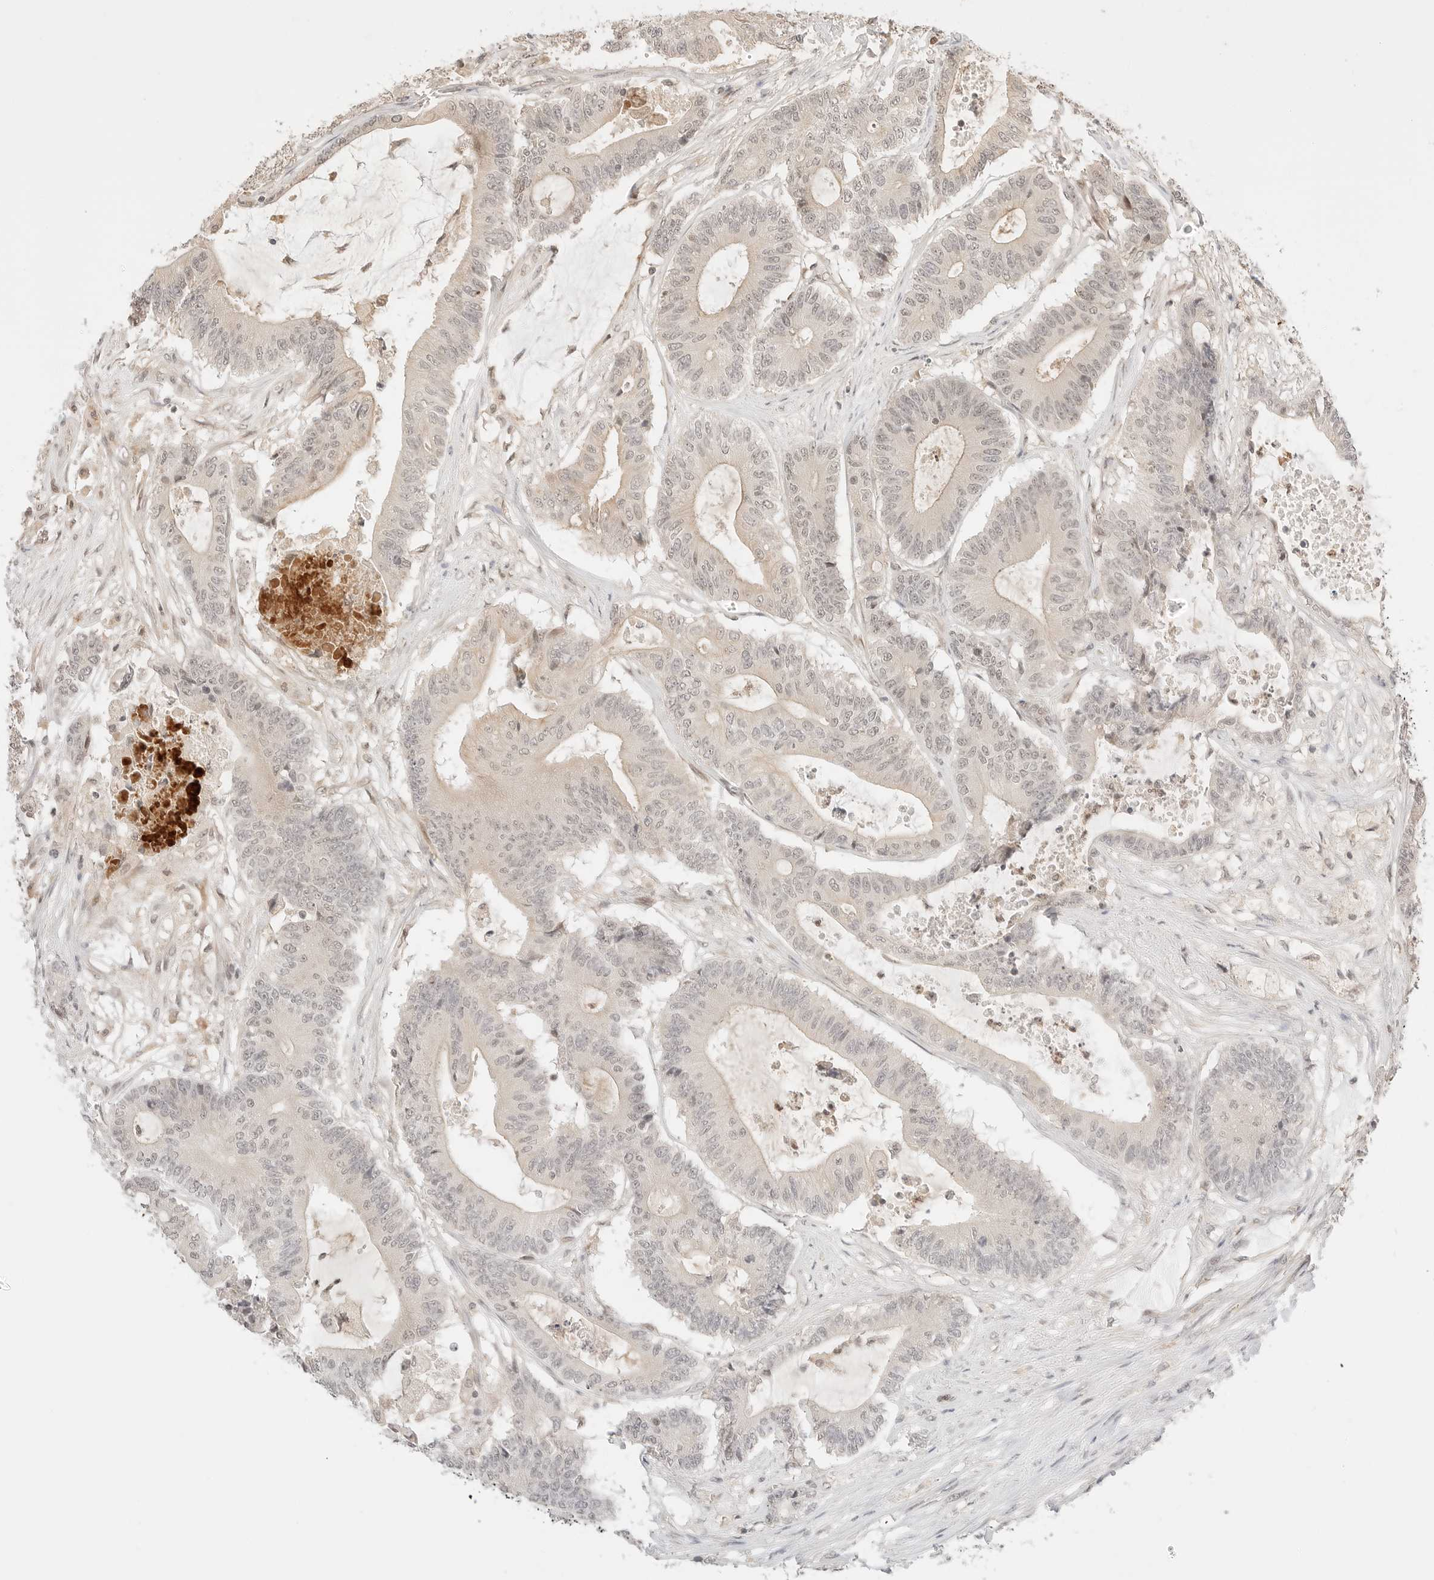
{"staining": {"intensity": "weak", "quantity": "<25%", "location": "nuclear"}, "tissue": "colorectal cancer", "cell_type": "Tumor cells", "image_type": "cancer", "snomed": [{"axis": "morphology", "description": "Adenocarcinoma, NOS"}, {"axis": "topography", "description": "Colon"}], "caption": "Colorectal adenocarcinoma was stained to show a protein in brown. There is no significant staining in tumor cells. (Stains: DAB (3,3'-diaminobenzidine) IHC with hematoxylin counter stain, Microscopy: brightfield microscopy at high magnification).", "gene": "RPS6KL1", "patient": {"sex": "female", "age": 84}}